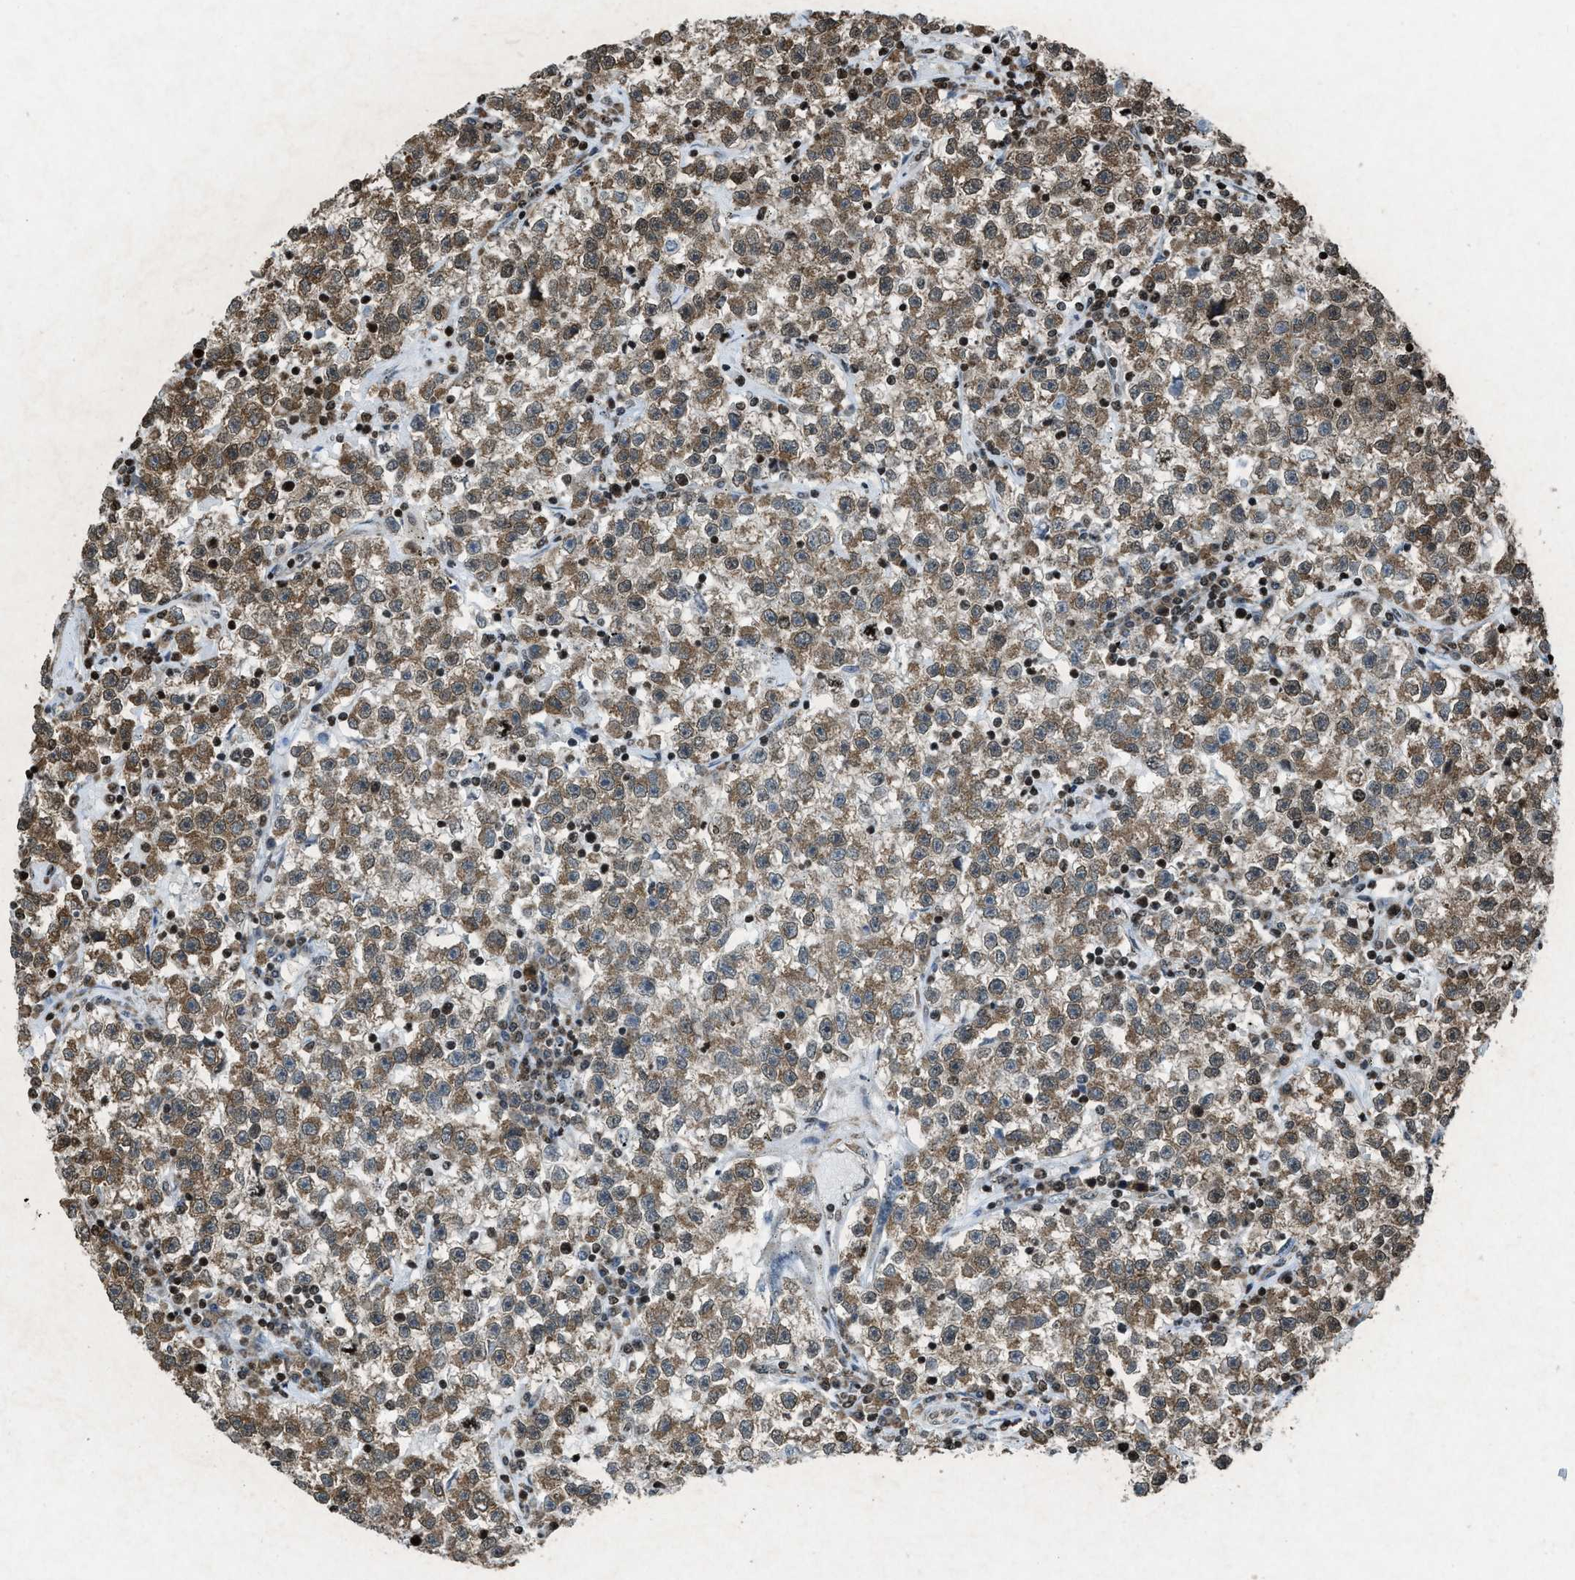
{"staining": {"intensity": "moderate", "quantity": ">75%", "location": "cytoplasmic/membranous,nuclear"}, "tissue": "testis cancer", "cell_type": "Tumor cells", "image_type": "cancer", "snomed": [{"axis": "morphology", "description": "Seminoma, NOS"}, {"axis": "topography", "description": "Testis"}], "caption": "Human testis cancer stained with a brown dye shows moderate cytoplasmic/membranous and nuclear positive staining in about >75% of tumor cells.", "gene": "NXF1", "patient": {"sex": "male", "age": 22}}